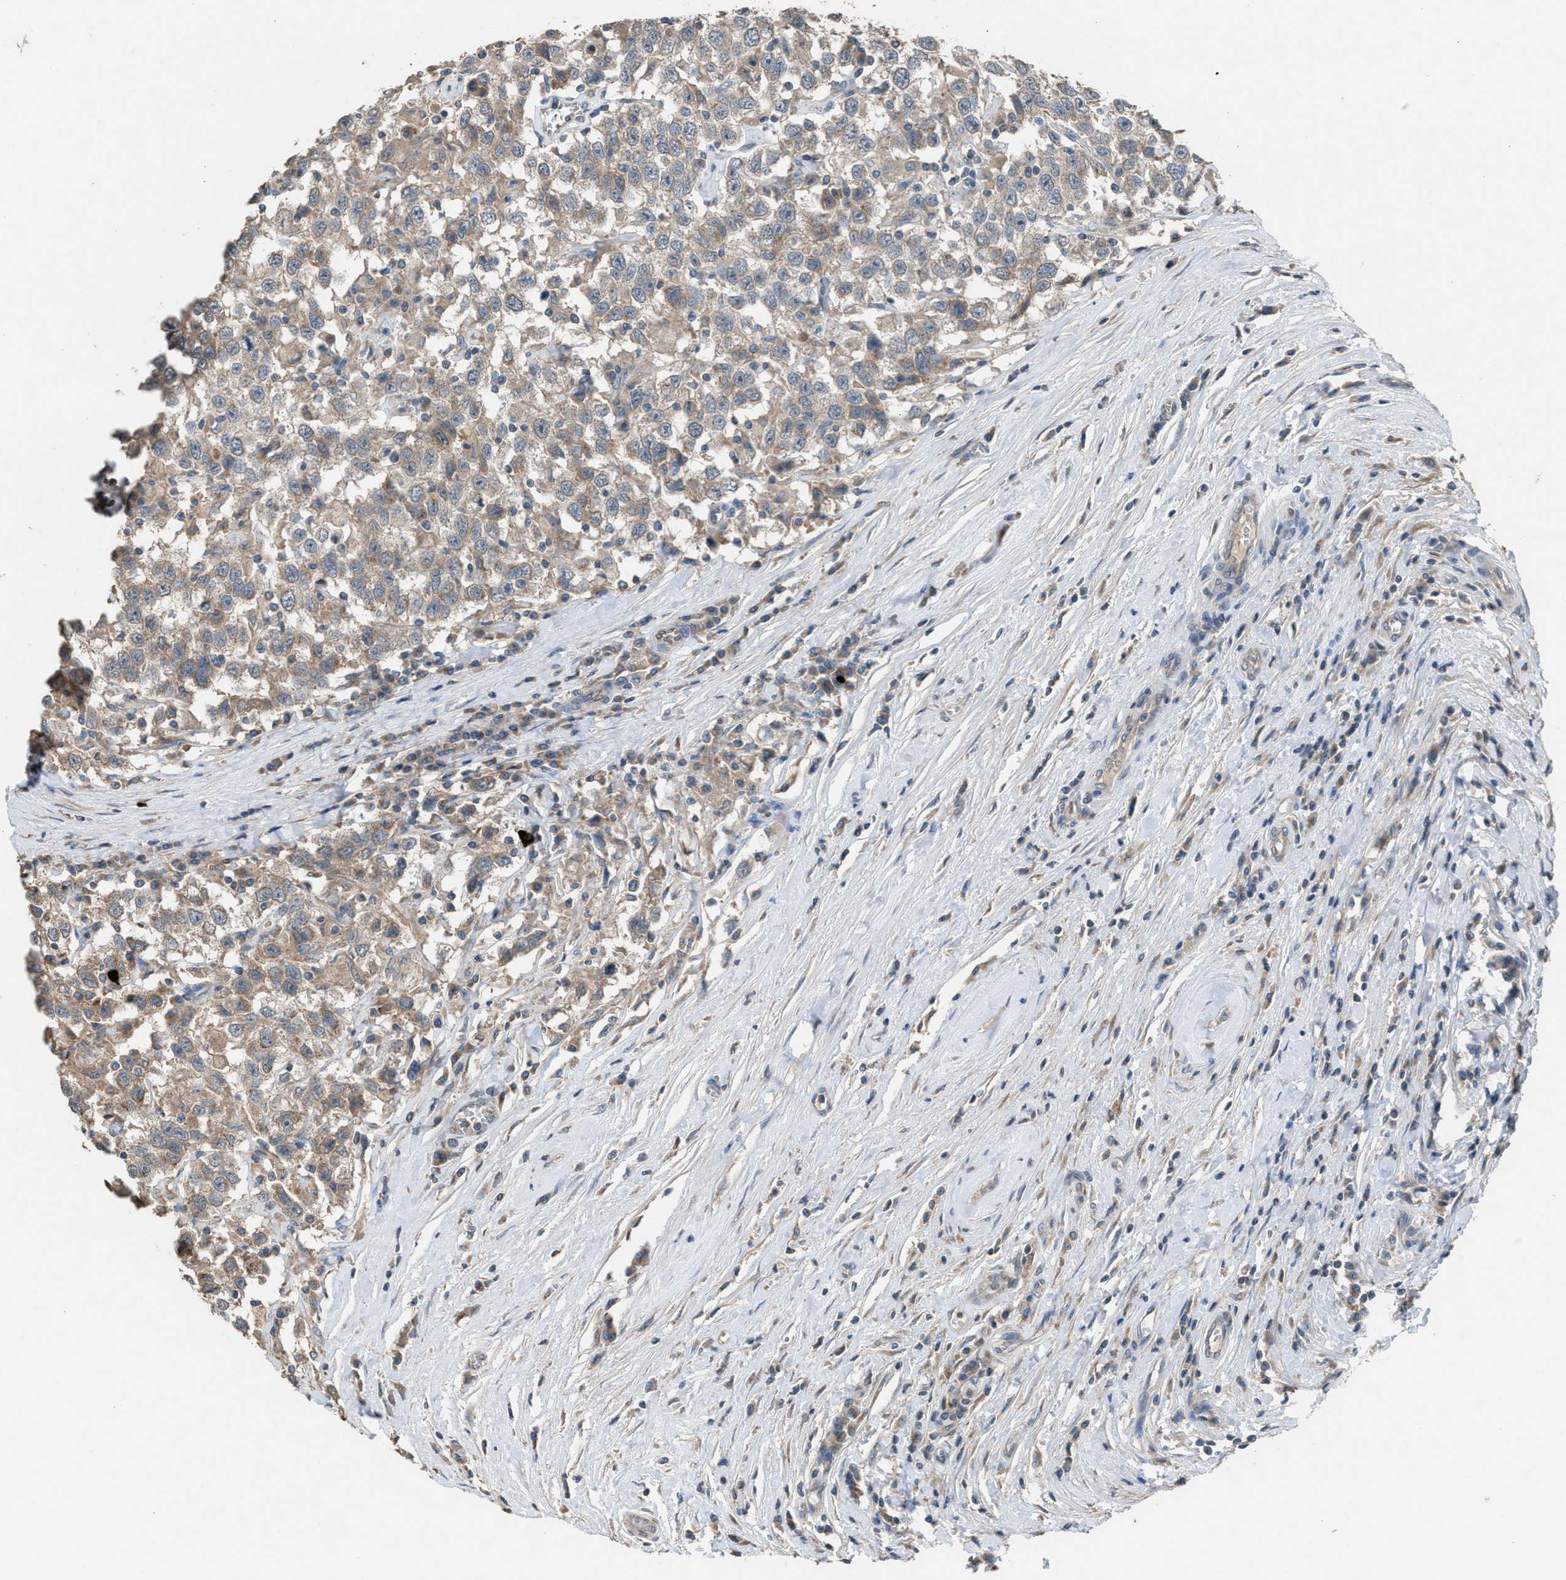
{"staining": {"intensity": "weak", "quantity": ">75%", "location": "cytoplasmic/membranous"}, "tissue": "testis cancer", "cell_type": "Tumor cells", "image_type": "cancer", "snomed": [{"axis": "morphology", "description": "Seminoma, NOS"}, {"axis": "topography", "description": "Testis"}], "caption": "Human seminoma (testis) stained with a brown dye displays weak cytoplasmic/membranous positive positivity in about >75% of tumor cells.", "gene": "TPK1", "patient": {"sex": "male", "age": 41}}